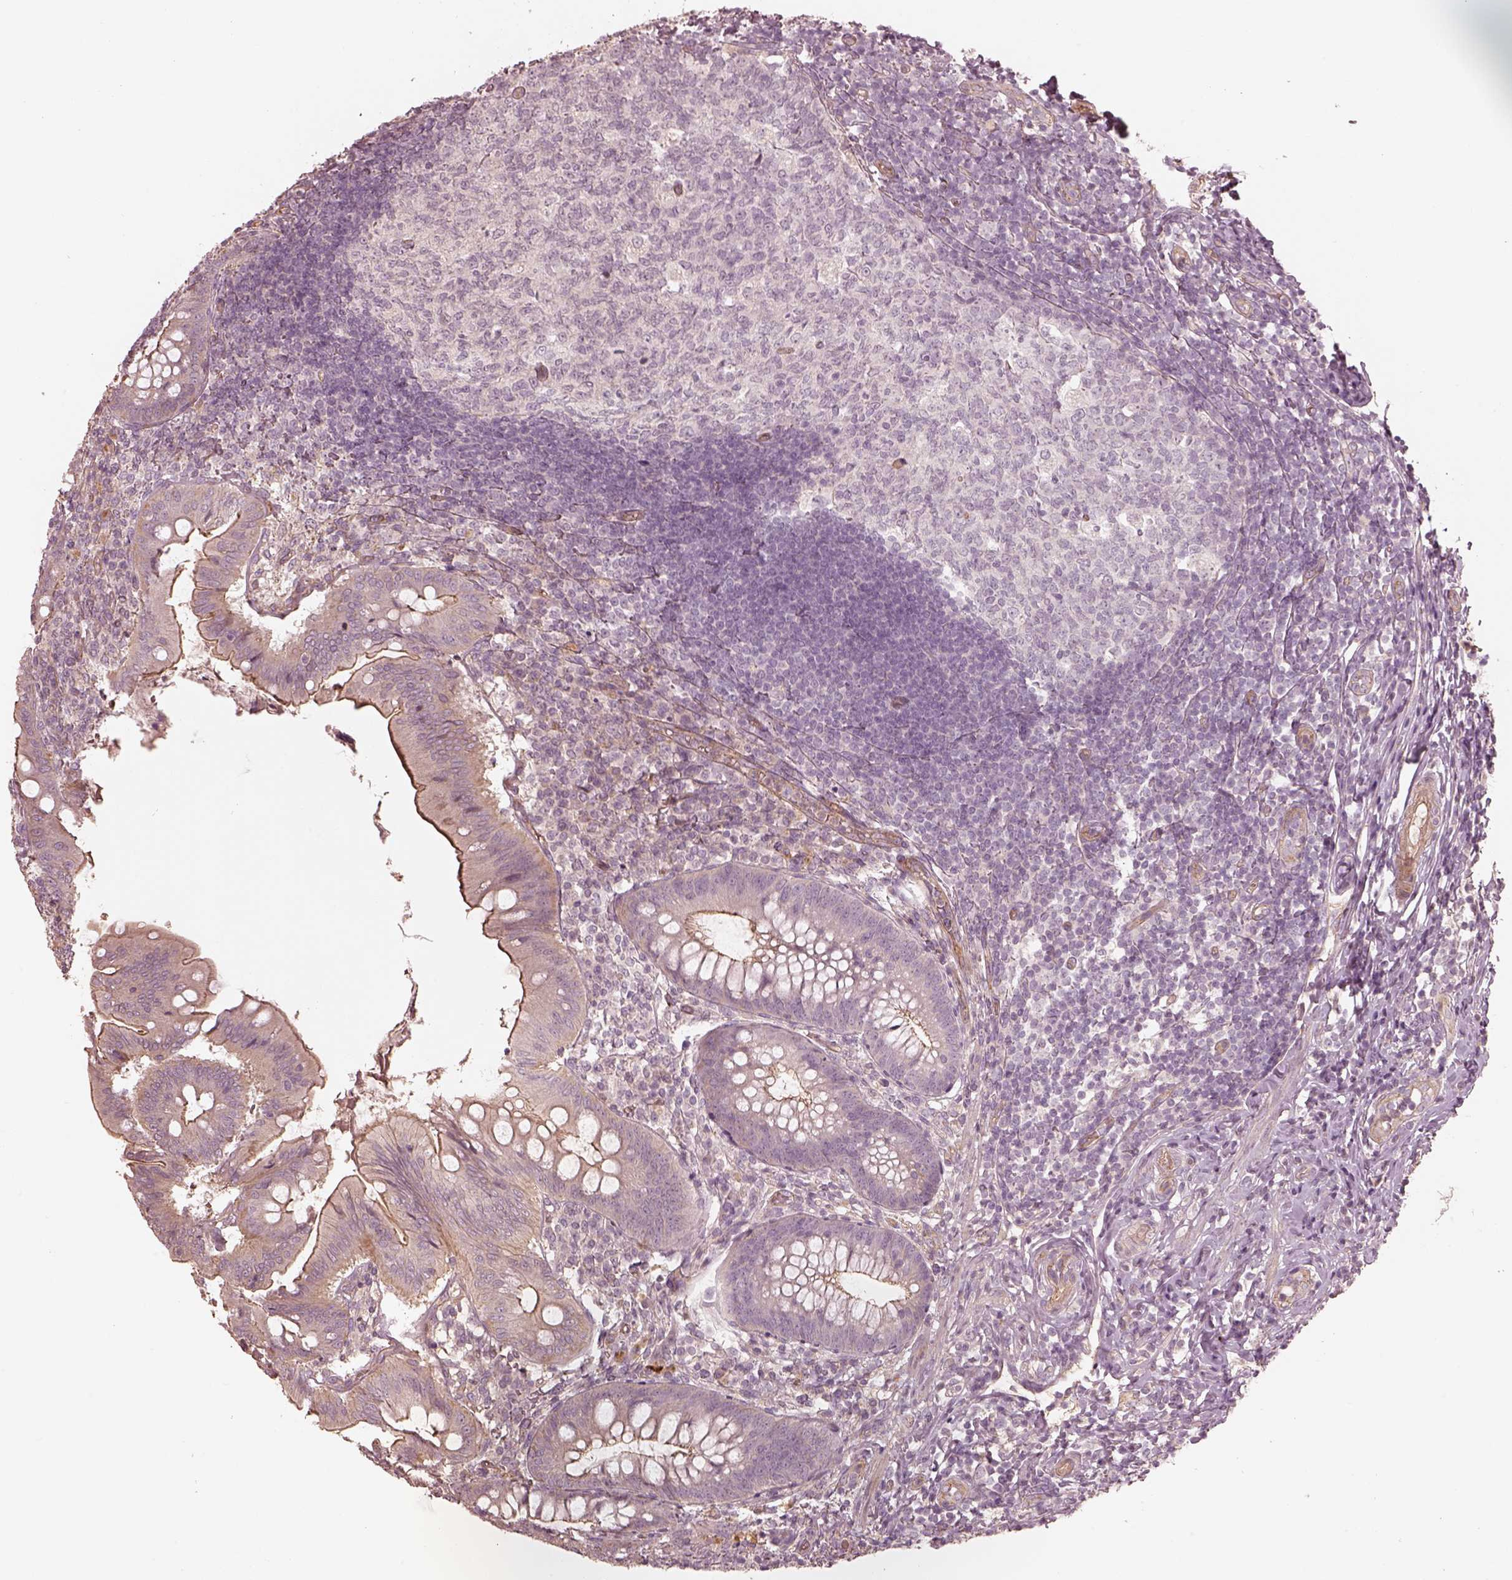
{"staining": {"intensity": "strong", "quantity": "25%-75%", "location": "cytoplasmic/membranous"}, "tissue": "appendix", "cell_type": "Glandular cells", "image_type": "normal", "snomed": [{"axis": "morphology", "description": "Normal tissue, NOS"}, {"axis": "morphology", "description": "Inflammation, NOS"}, {"axis": "topography", "description": "Appendix"}], "caption": "Immunohistochemical staining of benign human appendix shows 25%-75% levels of strong cytoplasmic/membranous protein positivity in about 25%-75% of glandular cells. (DAB = brown stain, brightfield microscopy at high magnification).", "gene": "OTOGL", "patient": {"sex": "male", "age": 16}}